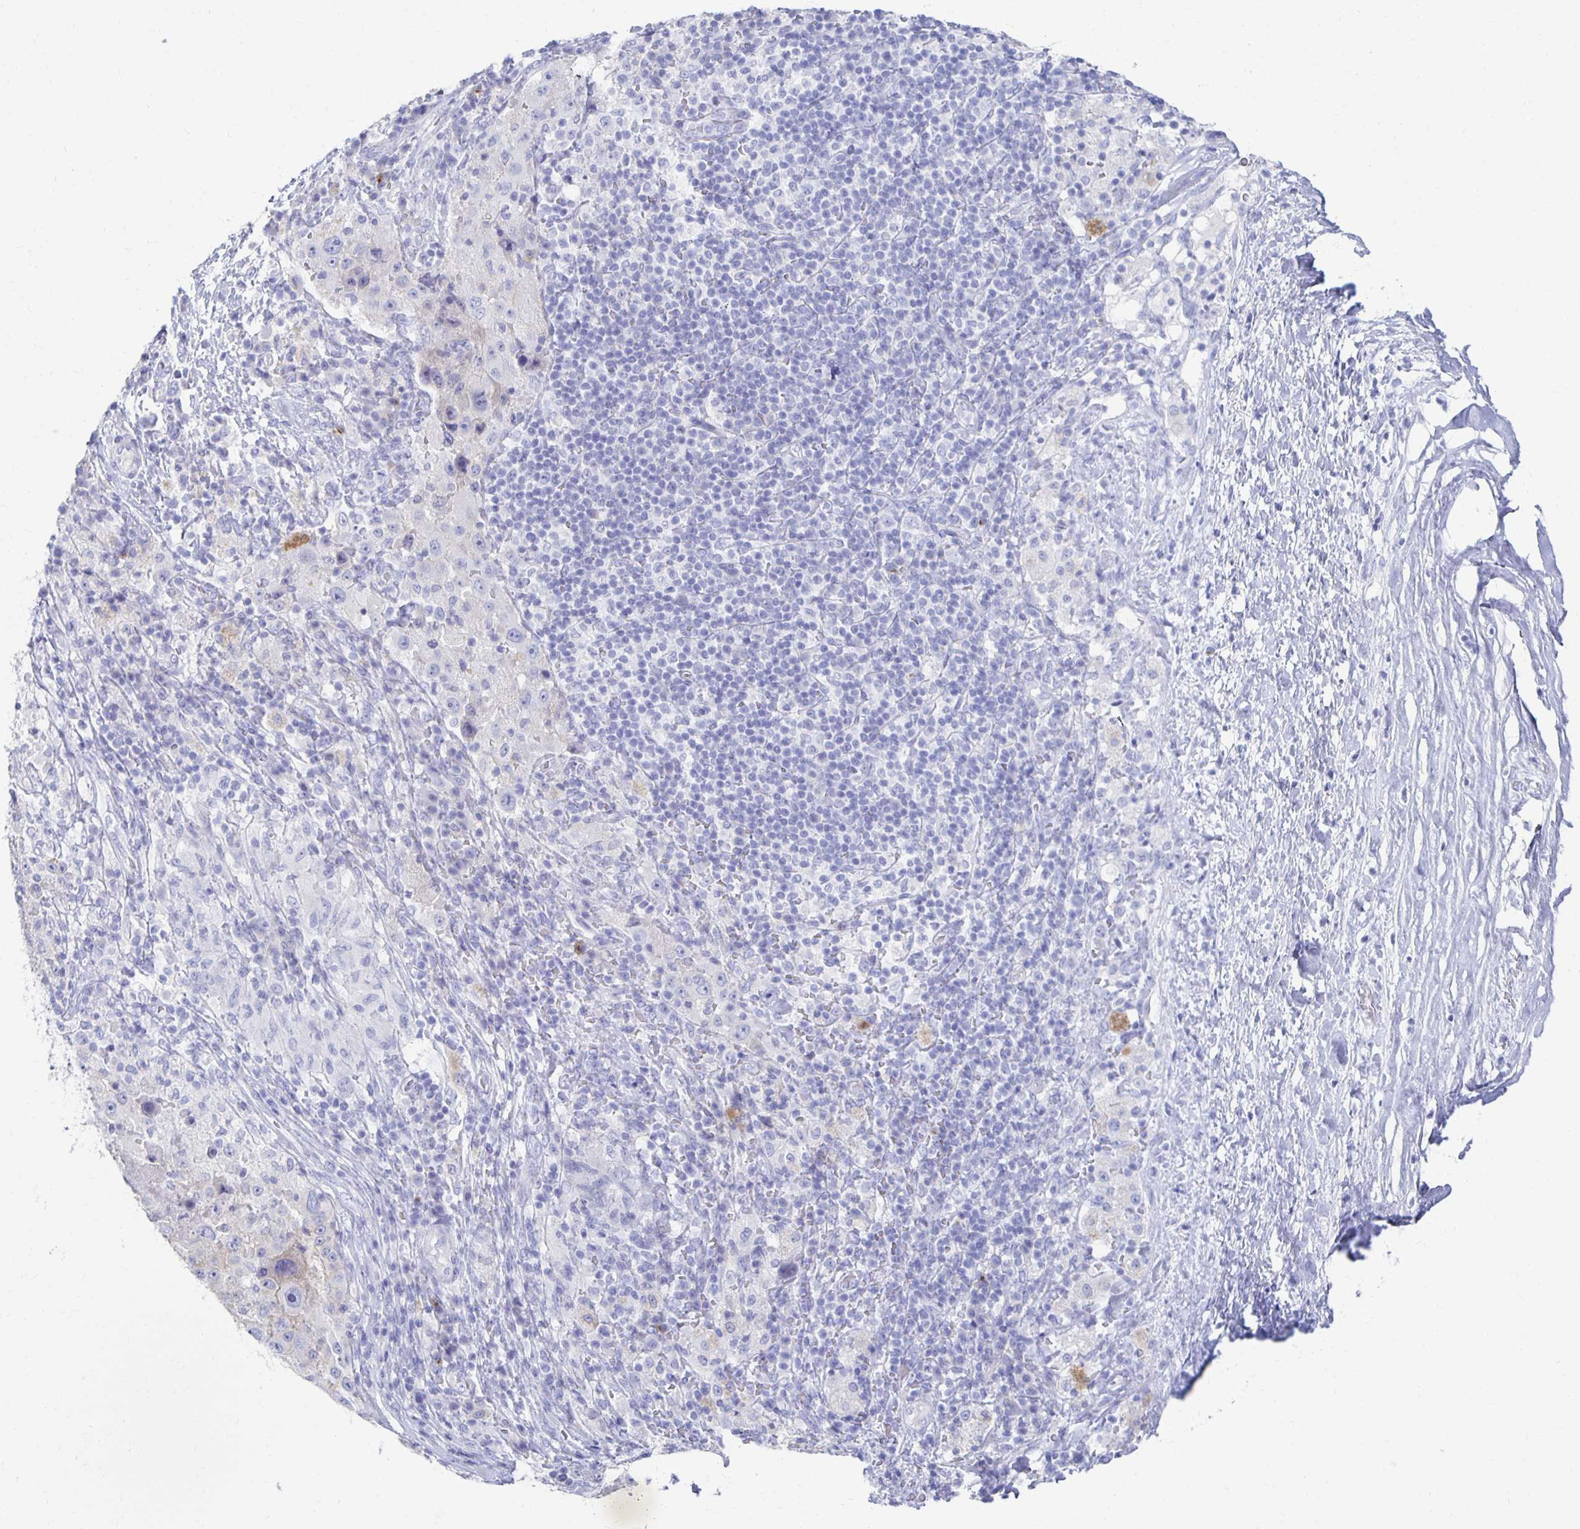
{"staining": {"intensity": "negative", "quantity": "none", "location": "none"}, "tissue": "melanoma", "cell_type": "Tumor cells", "image_type": "cancer", "snomed": [{"axis": "morphology", "description": "Malignant melanoma, Metastatic site"}, {"axis": "topography", "description": "Lymph node"}], "caption": "Immunohistochemistry image of neoplastic tissue: human malignant melanoma (metastatic site) stained with DAB (3,3'-diaminobenzidine) shows no significant protein positivity in tumor cells.", "gene": "PRDM7", "patient": {"sex": "male", "age": 62}}